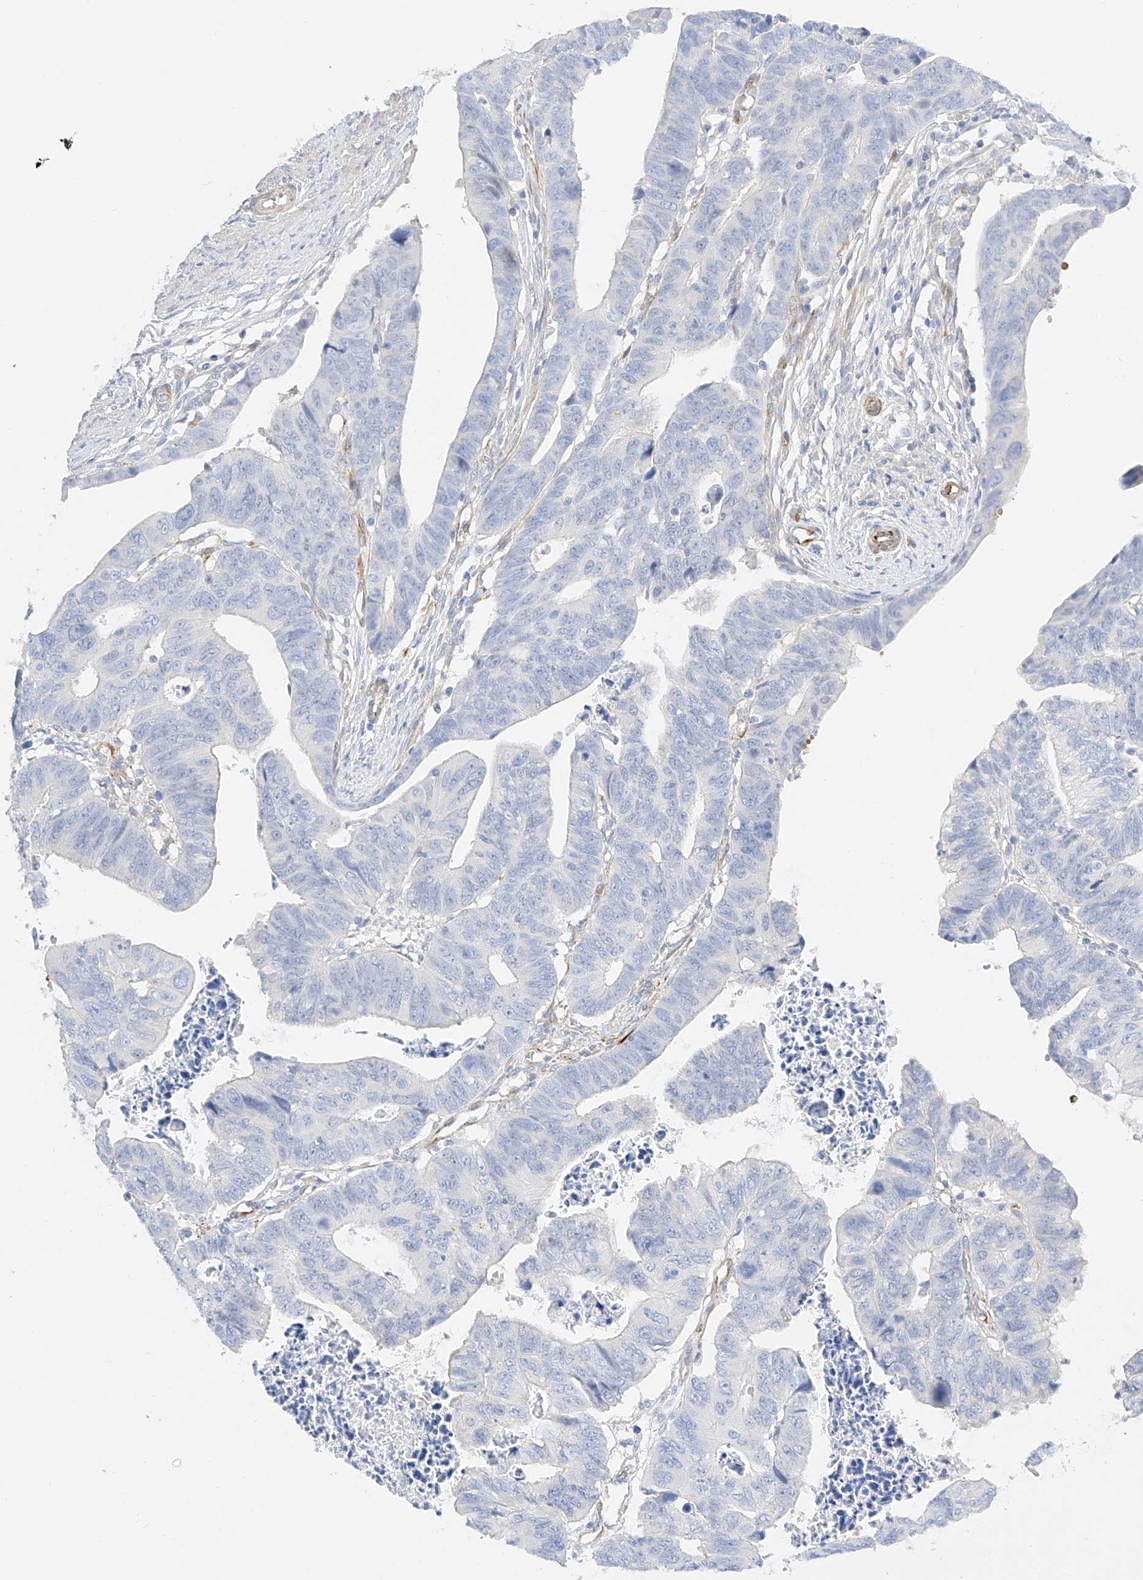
{"staining": {"intensity": "negative", "quantity": "none", "location": "none"}, "tissue": "colorectal cancer", "cell_type": "Tumor cells", "image_type": "cancer", "snomed": [{"axis": "morphology", "description": "Adenocarcinoma, NOS"}, {"axis": "topography", "description": "Rectum"}], "caption": "Colorectal adenocarcinoma was stained to show a protein in brown. There is no significant staining in tumor cells.", "gene": "CDCP2", "patient": {"sex": "female", "age": 65}}